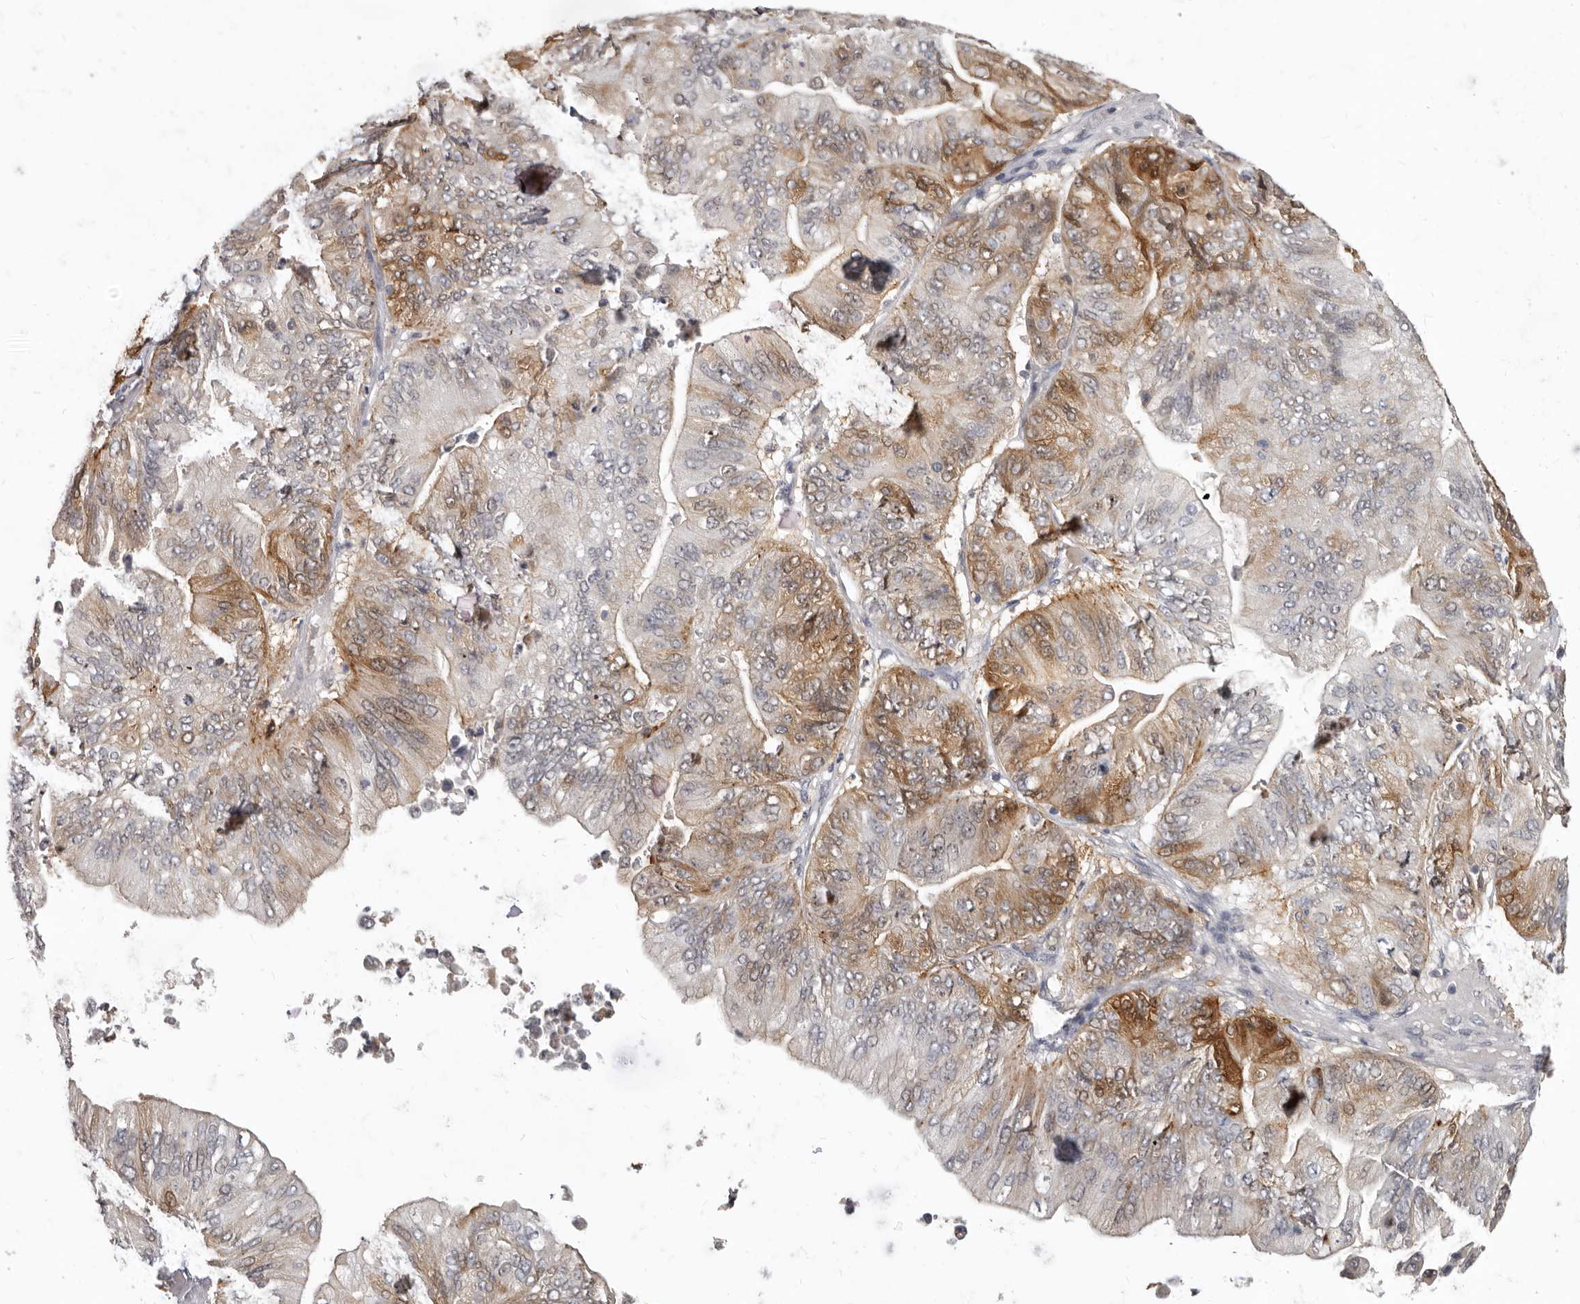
{"staining": {"intensity": "moderate", "quantity": "25%-75%", "location": "cytoplasmic/membranous"}, "tissue": "ovarian cancer", "cell_type": "Tumor cells", "image_type": "cancer", "snomed": [{"axis": "morphology", "description": "Cystadenocarcinoma, mucinous, NOS"}, {"axis": "topography", "description": "Ovary"}], "caption": "IHC of mucinous cystadenocarcinoma (ovarian) exhibits medium levels of moderate cytoplasmic/membranous staining in approximately 25%-75% of tumor cells.", "gene": "SULT1E1", "patient": {"sex": "female", "age": 61}}